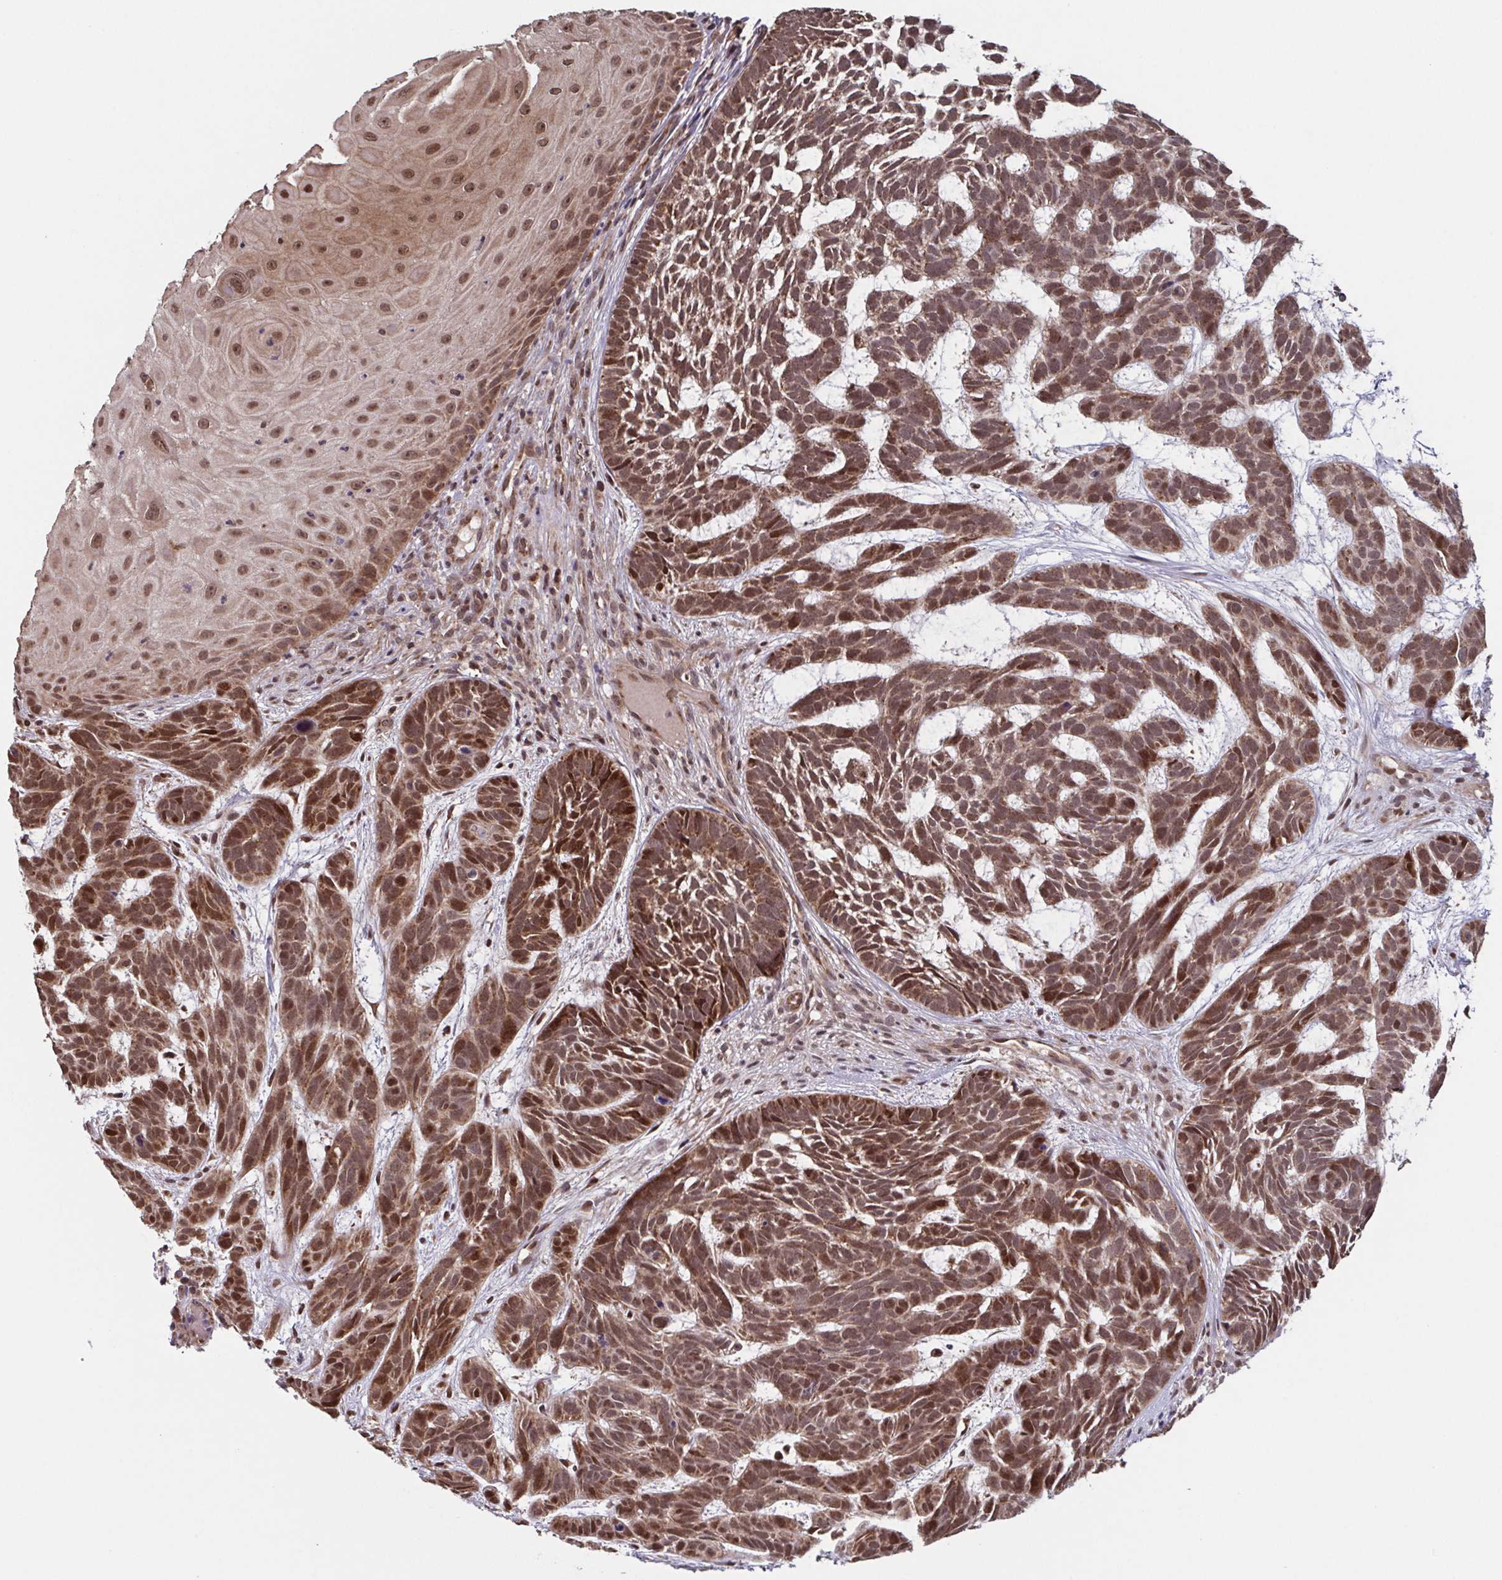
{"staining": {"intensity": "moderate", "quantity": ">75%", "location": "cytoplasmic/membranous,nuclear"}, "tissue": "skin cancer", "cell_type": "Tumor cells", "image_type": "cancer", "snomed": [{"axis": "morphology", "description": "Basal cell carcinoma"}, {"axis": "topography", "description": "Skin"}], "caption": "An immunohistochemistry micrograph of tumor tissue is shown. Protein staining in brown labels moderate cytoplasmic/membranous and nuclear positivity in skin cancer within tumor cells.", "gene": "TTC19", "patient": {"sex": "male", "age": 78}}